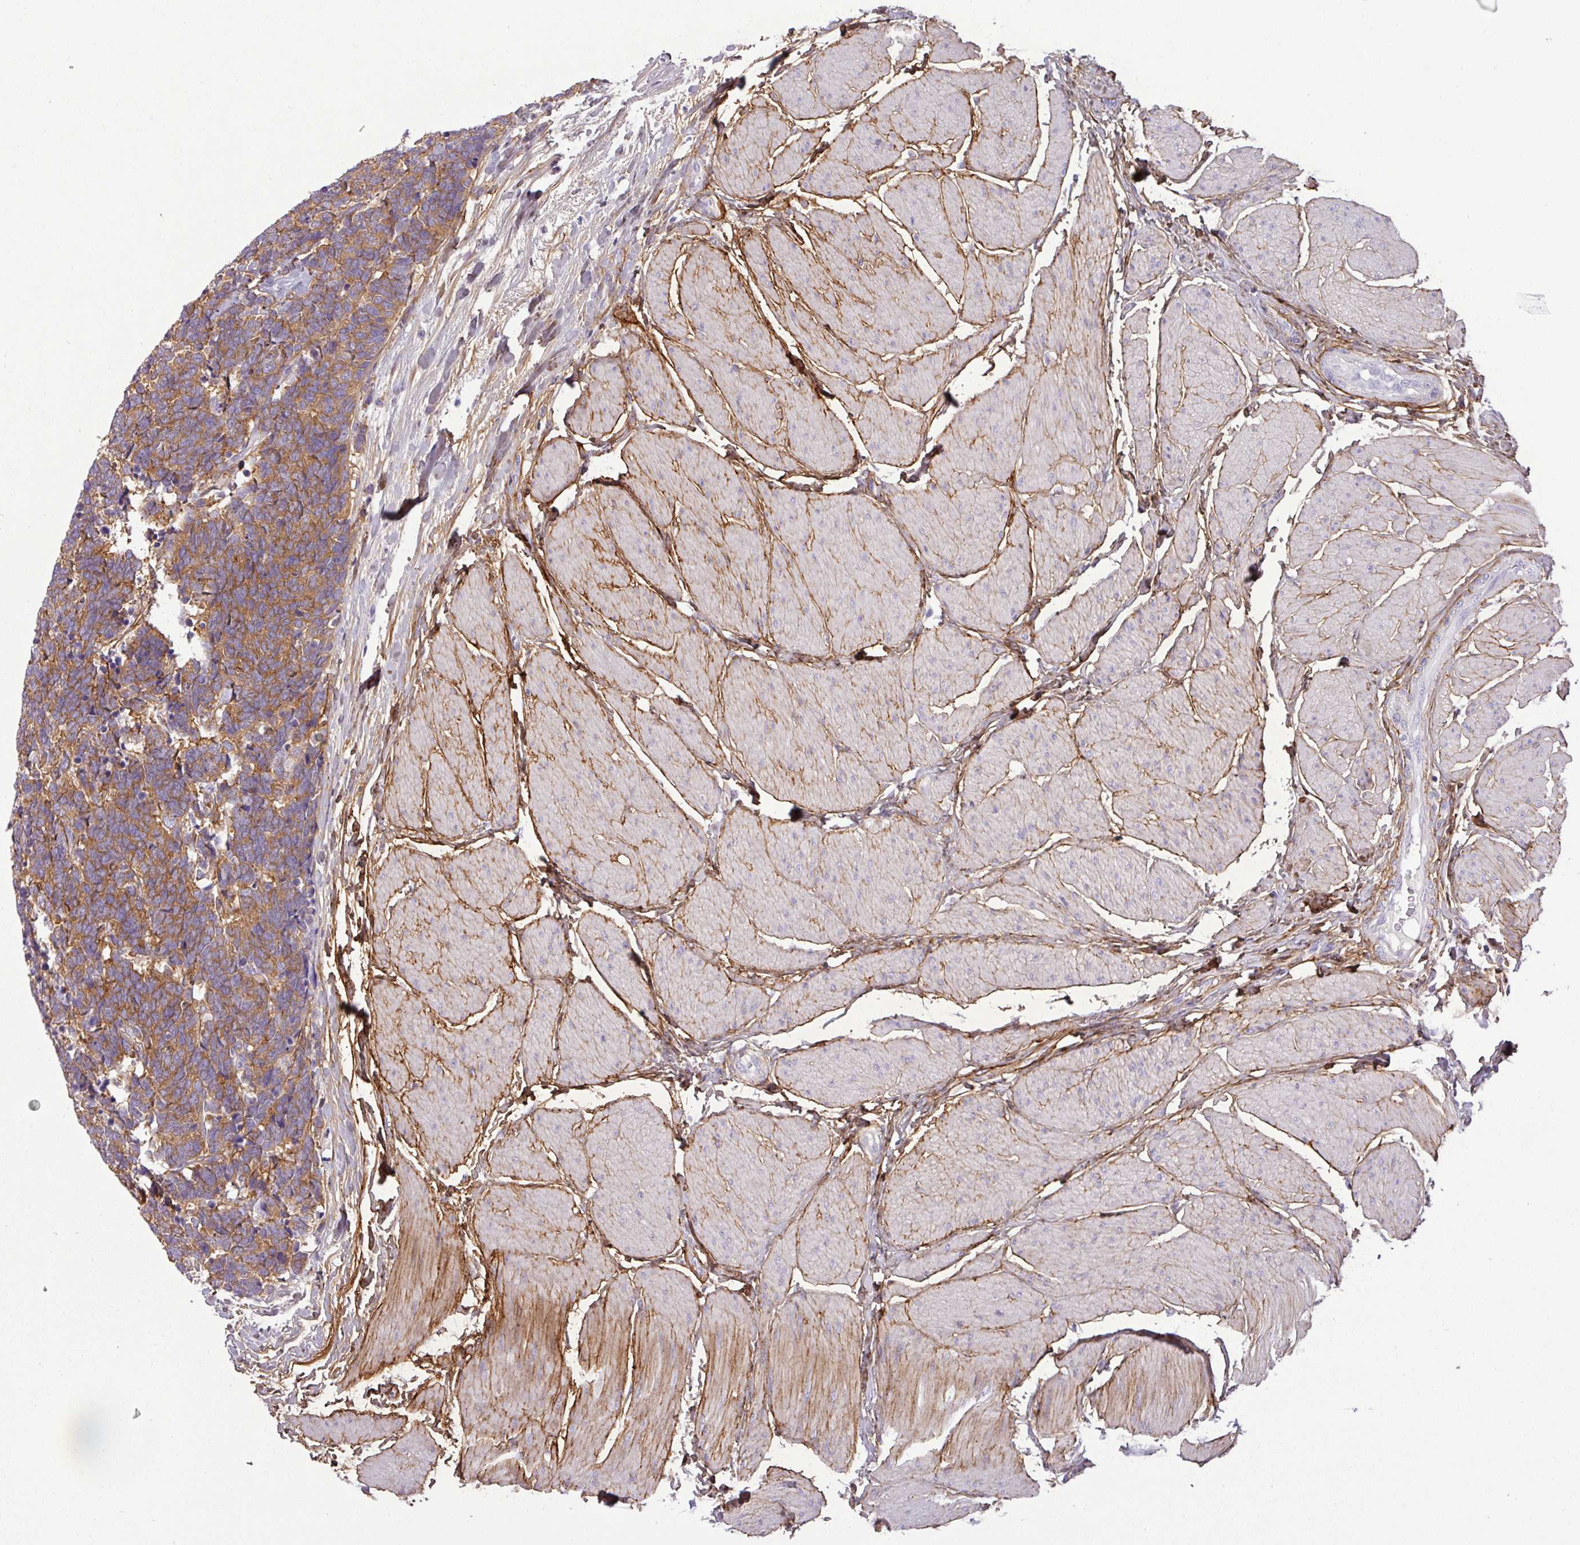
{"staining": {"intensity": "moderate", "quantity": ">75%", "location": "cytoplasmic/membranous"}, "tissue": "carcinoid", "cell_type": "Tumor cells", "image_type": "cancer", "snomed": [{"axis": "morphology", "description": "Carcinoma, NOS"}, {"axis": "morphology", "description": "Carcinoid, malignant, NOS"}, {"axis": "topography", "description": "Urinary bladder"}], "caption": "IHC photomicrograph of carcinoid stained for a protein (brown), which reveals medium levels of moderate cytoplasmic/membranous staining in approximately >75% of tumor cells.", "gene": "PARD6G", "patient": {"sex": "male", "age": 57}}